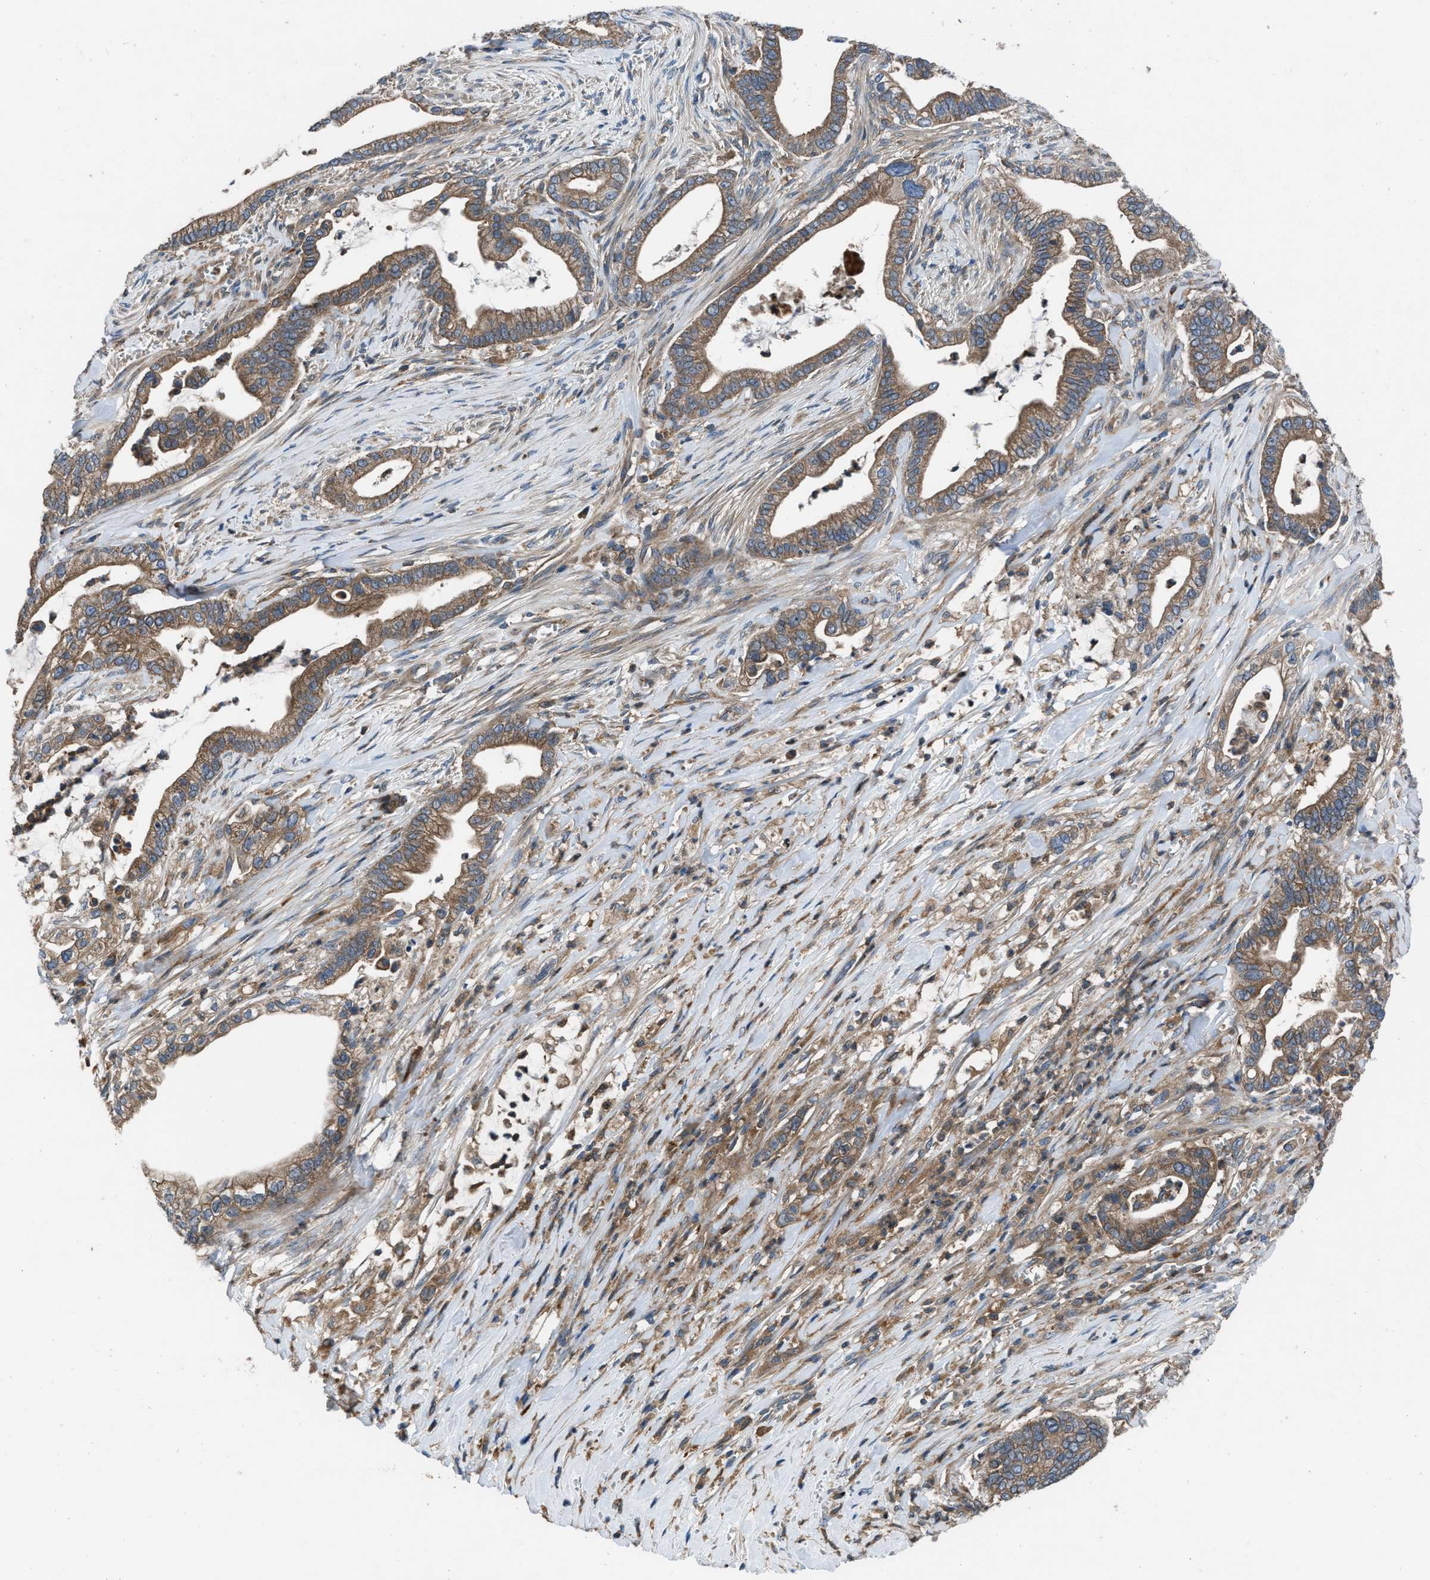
{"staining": {"intensity": "moderate", "quantity": ">75%", "location": "cytoplasmic/membranous"}, "tissue": "pancreatic cancer", "cell_type": "Tumor cells", "image_type": "cancer", "snomed": [{"axis": "morphology", "description": "Adenocarcinoma, NOS"}, {"axis": "topography", "description": "Pancreas"}], "caption": "Immunohistochemistry (IHC) histopathology image of neoplastic tissue: pancreatic cancer stained using immunohistochemistry demonstrates medium levels of moderate protein expression localized specifically in the cytoplasmic/membranous of tumor cells, appearing as a cytoplasmic/membranous brown color.", "gene": "USP25", "patient": {"sex": "male", "age": 69}}